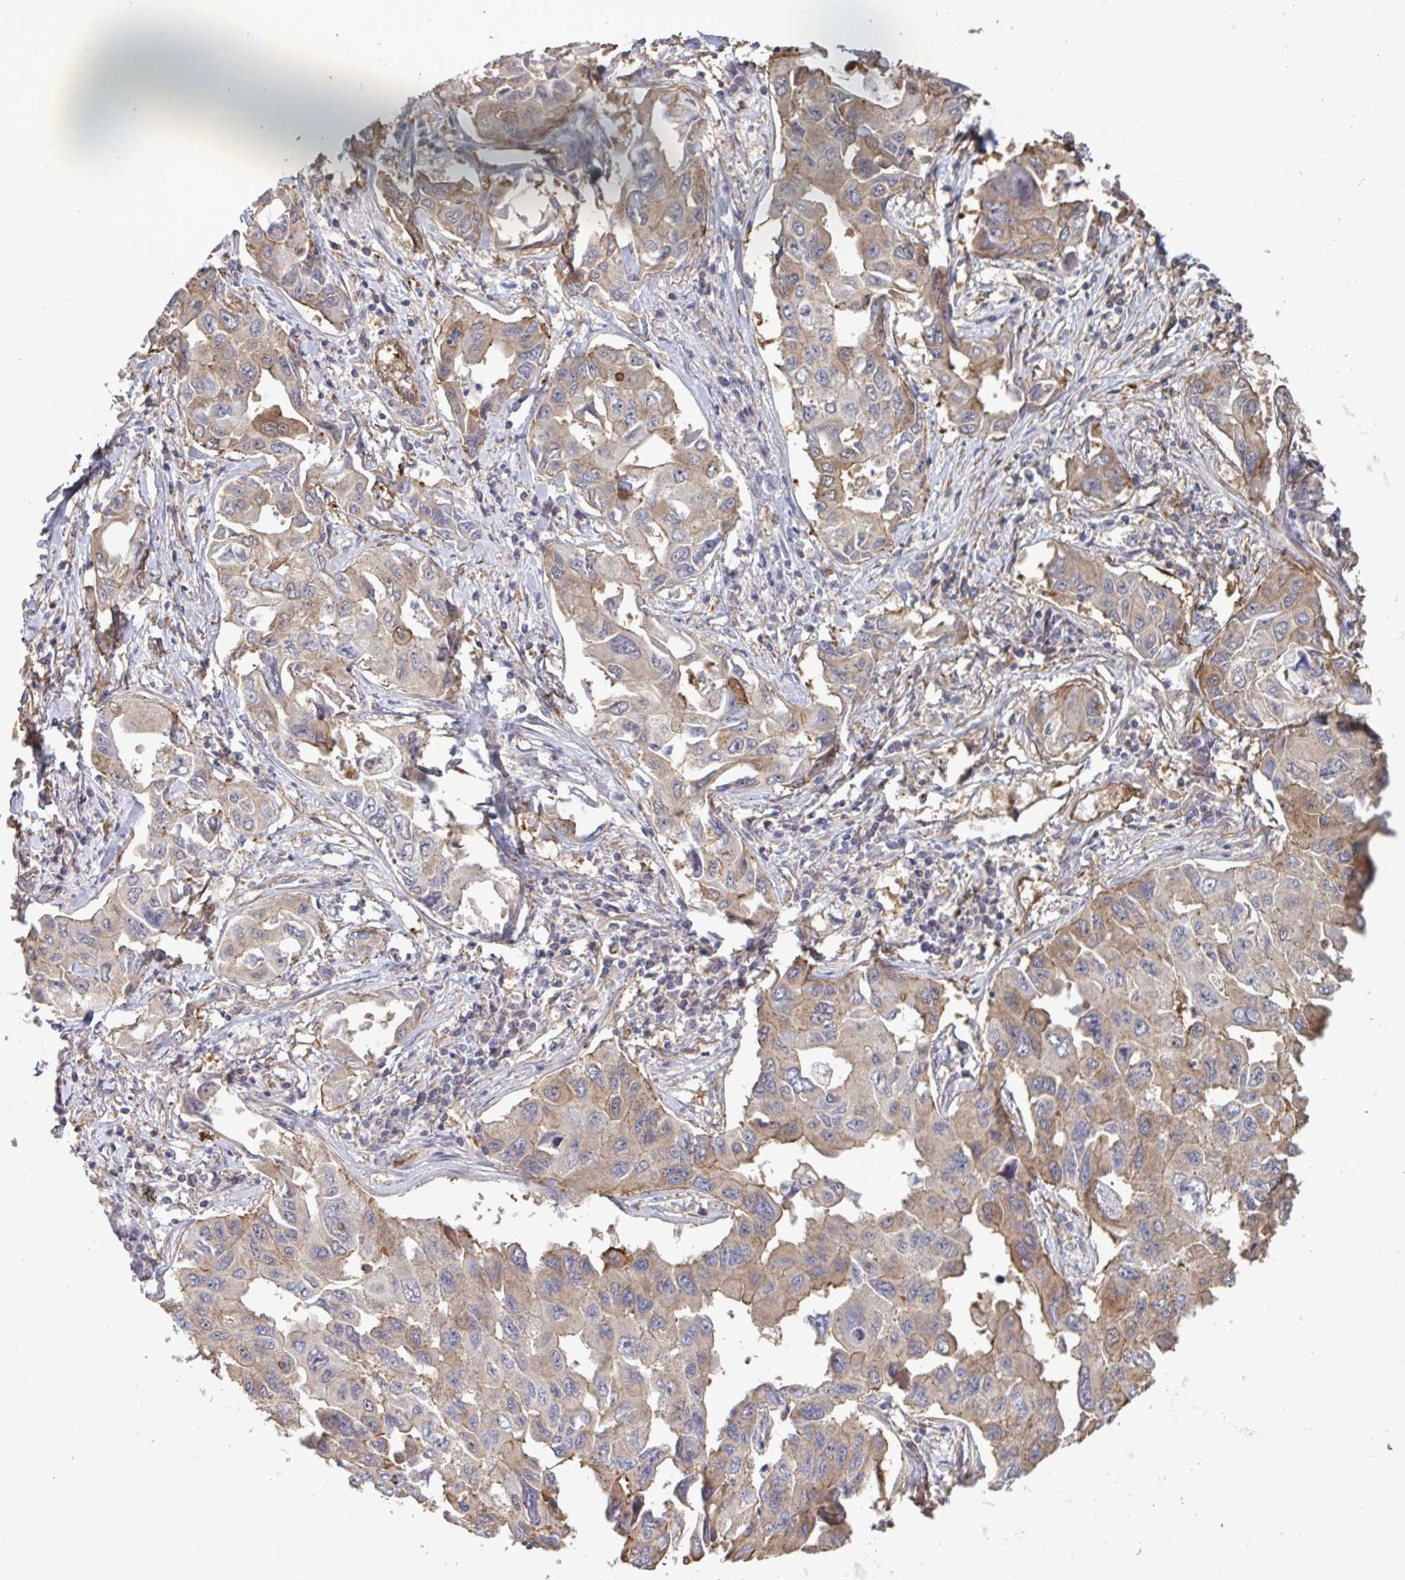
{"staining": {"intensity": "weak", "quantity": "25%-75%", "location": "cytoplasmic/membranous"}, "tissue": "lung cancer", "cell_type": "Tumor cells", "image_type": "cancer", "snomed": [{"axis": "morphology", "description": "Adenocarcinoma, NOS"}, {"axis": "topography", "description": "Lung"}], "caption": "Lung adenocarcinoma stained with a brown dye displays weak cytoplasmic/membranous positive positivity in about 25%-75% of tumor cells.", "gene": "ISCU", "patient": {"sex": "male", "age": 64}}